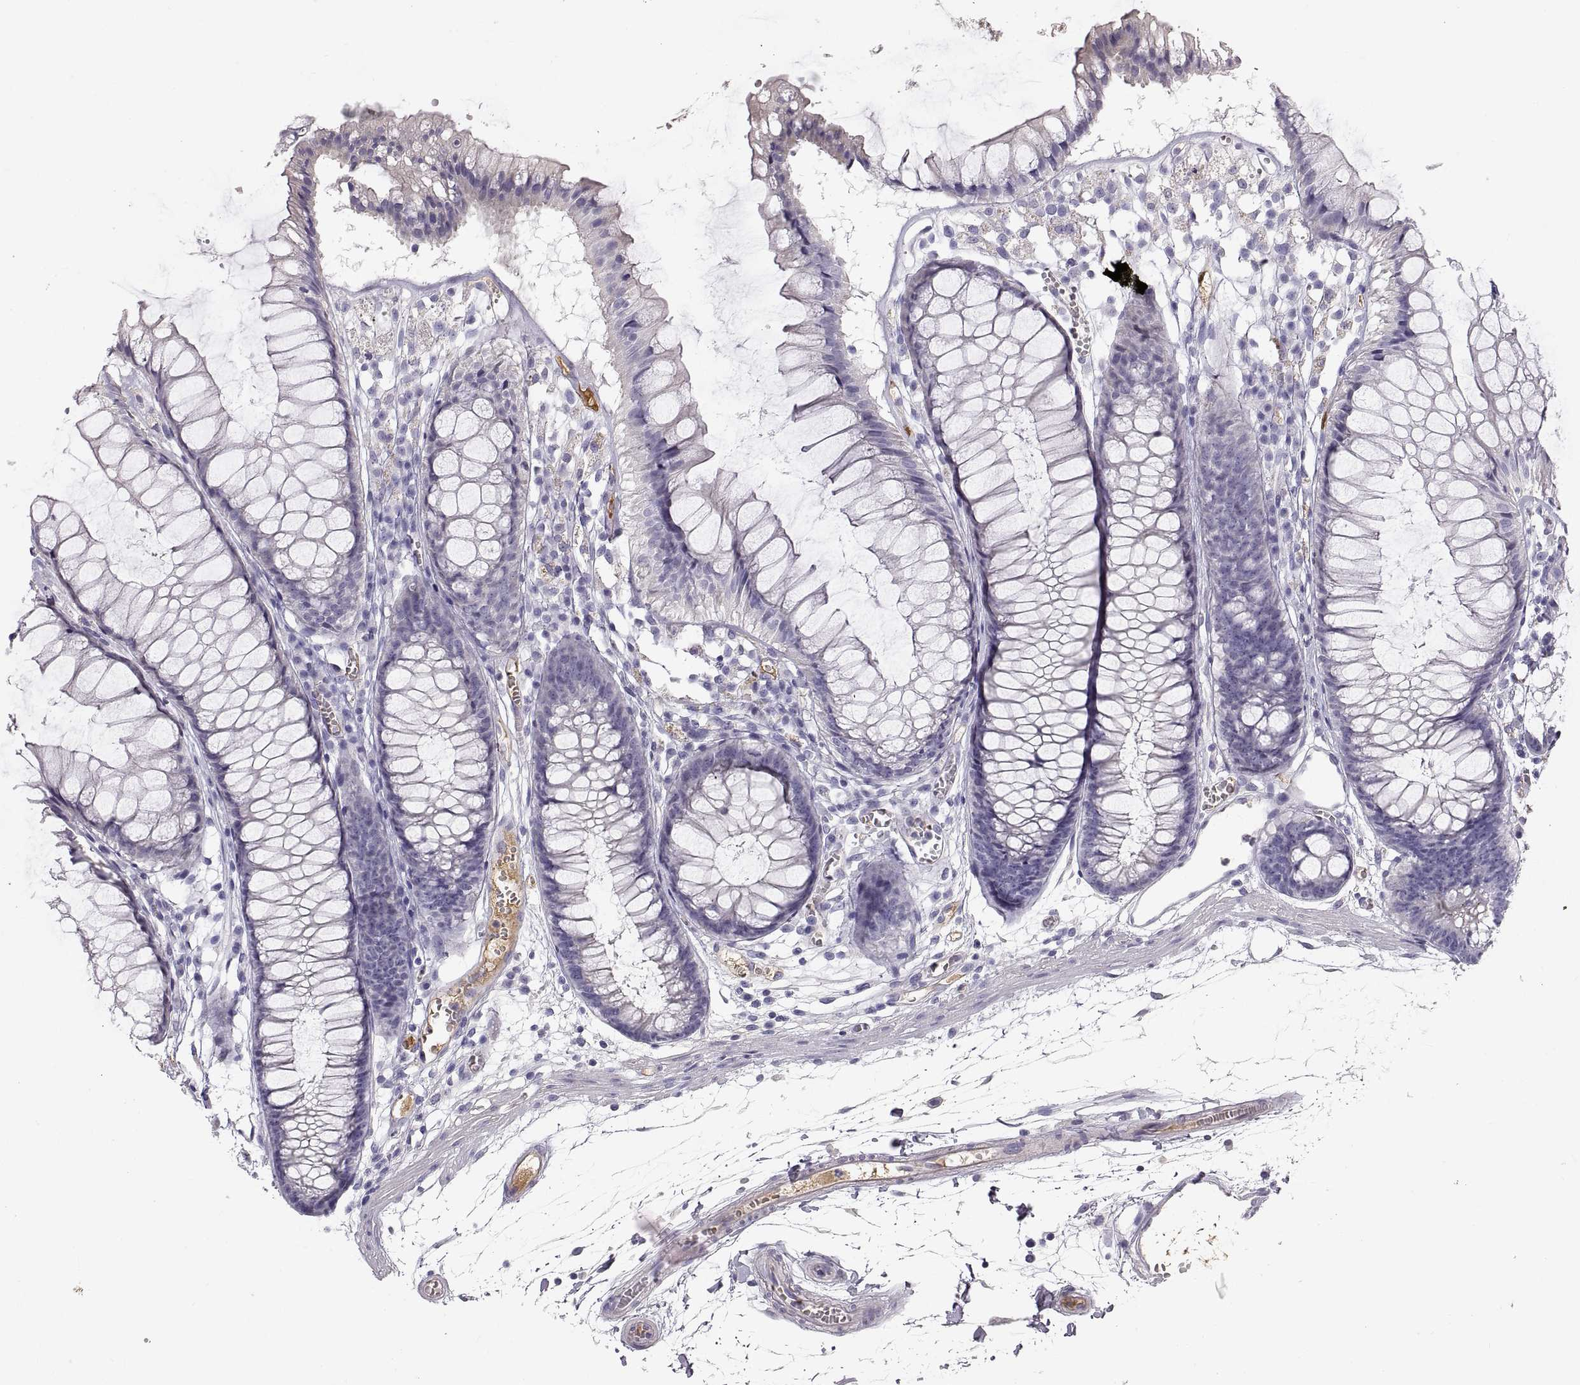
{"staining": {"intensity": "negative", "quantity": "none", "location": "none"}, "tissue": "colon", "cell_type": "Endothelial cells", "image_type": "normal", "snomed": [{"axis": "morphology", "description": "Normal tissue, NOS"}, {"axis": "morphology", "description": "Adenocarcinoma, NOS"}, {"axis": "topography", "description": "Colon"}], "caption": "Colon stained for a protein using IHC shows no positivity endothelial cells.", "gene": "ADAM32", "patient": {"sex": "male", "age": 65}}